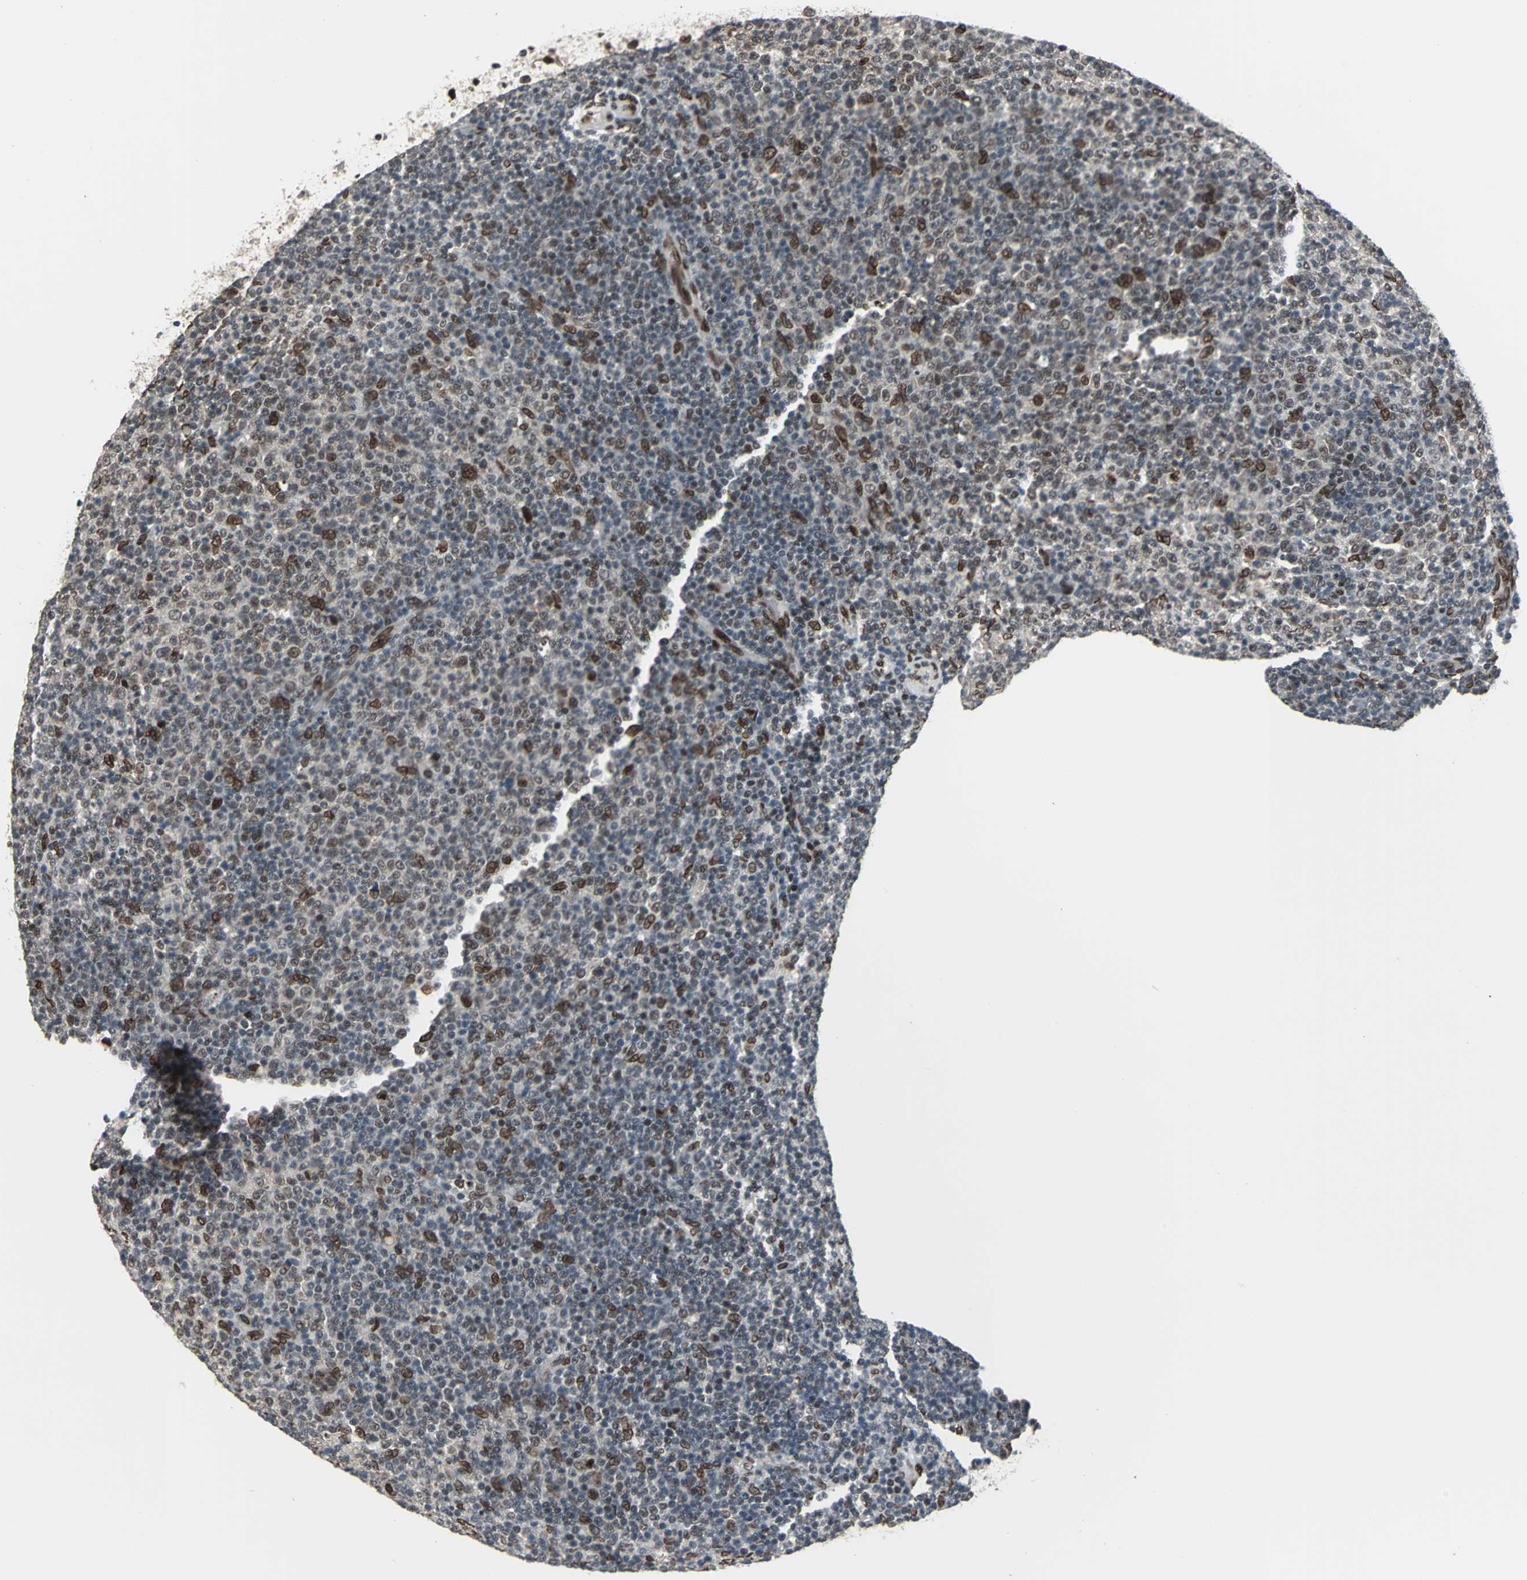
{"staining": {"intensity": "moderate", "quantity": "25%-75%", "location": "nuclear"}, "tissue": "lymphoma", "cell_type": "Tumor cells", "image_type": "cancer", "snomed": [{"axis": "morphology", "description": "Malignant lymphoma, non-Hodgkin's type, Low grade"}, {"axis": "topography", "description": "Lymph node"}], "caption": "Lymphoma was stained to show a protein in brown. There is medium levels of moderate nuclear staining in approximately 25%-75% of tumor cells.", "gene": "ISY1", "patient": {"sex": "male", "age": 70}}